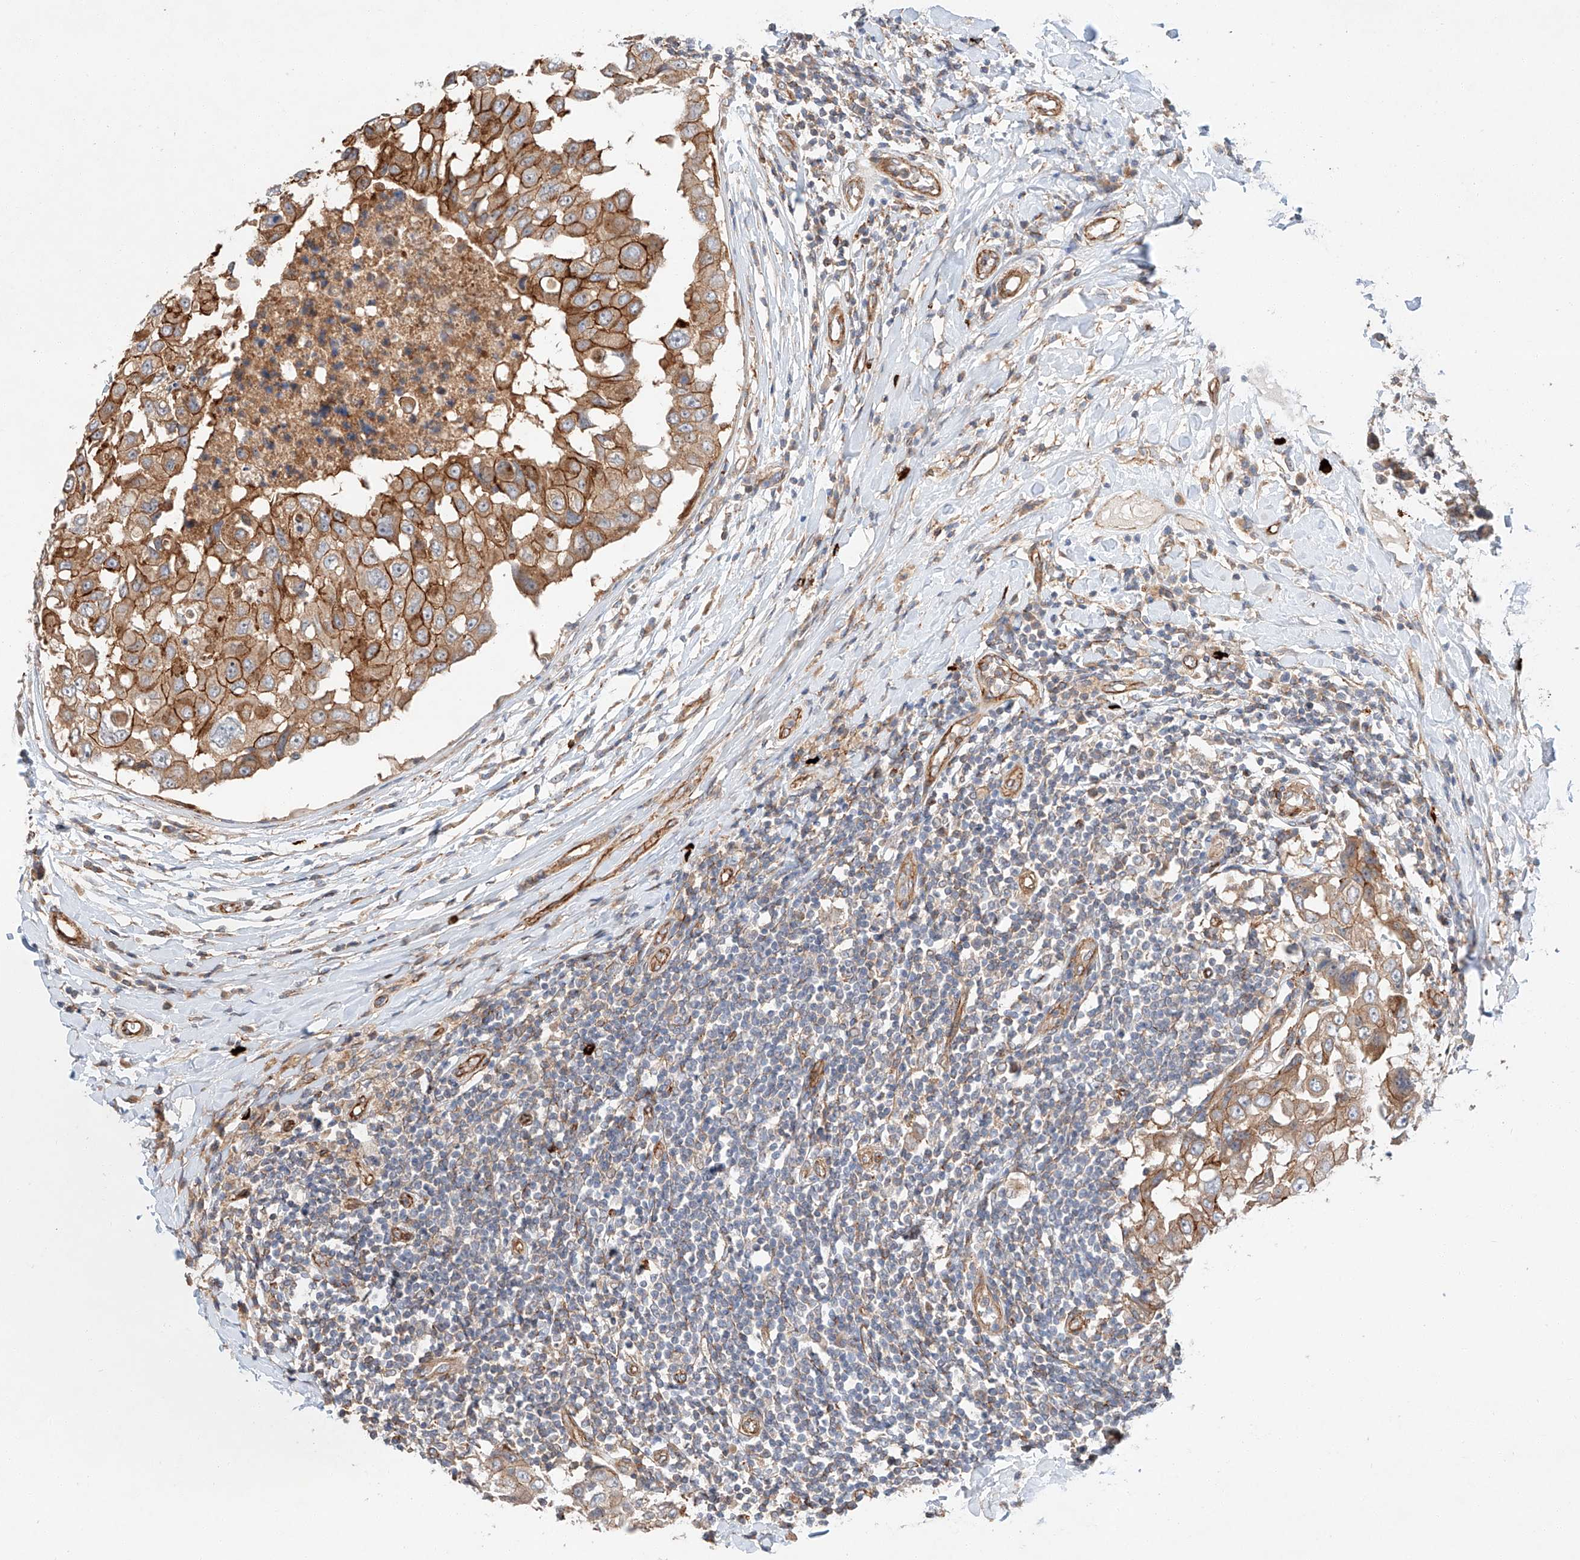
{"staining": {"intensity": "moderate", "quantity": ">75%", "location": "cytoplasmic/membranous"}, "tissue": "breast cancer", "cell_type": "Tumor cells", "image_type": "cancer", "snomed": [{"axis": "morphology", "description": "Duct carcinoma"}, {"axis": "topography", "description": "Breast"}], "caption": "Tumor cells demonstrate medium levels of moderate cytoplasmic/membranous positivity in approximately >75% of cells in breast cancer.", "gene": "MINDY4", "patient": {"sex": "female", "age": 27}}